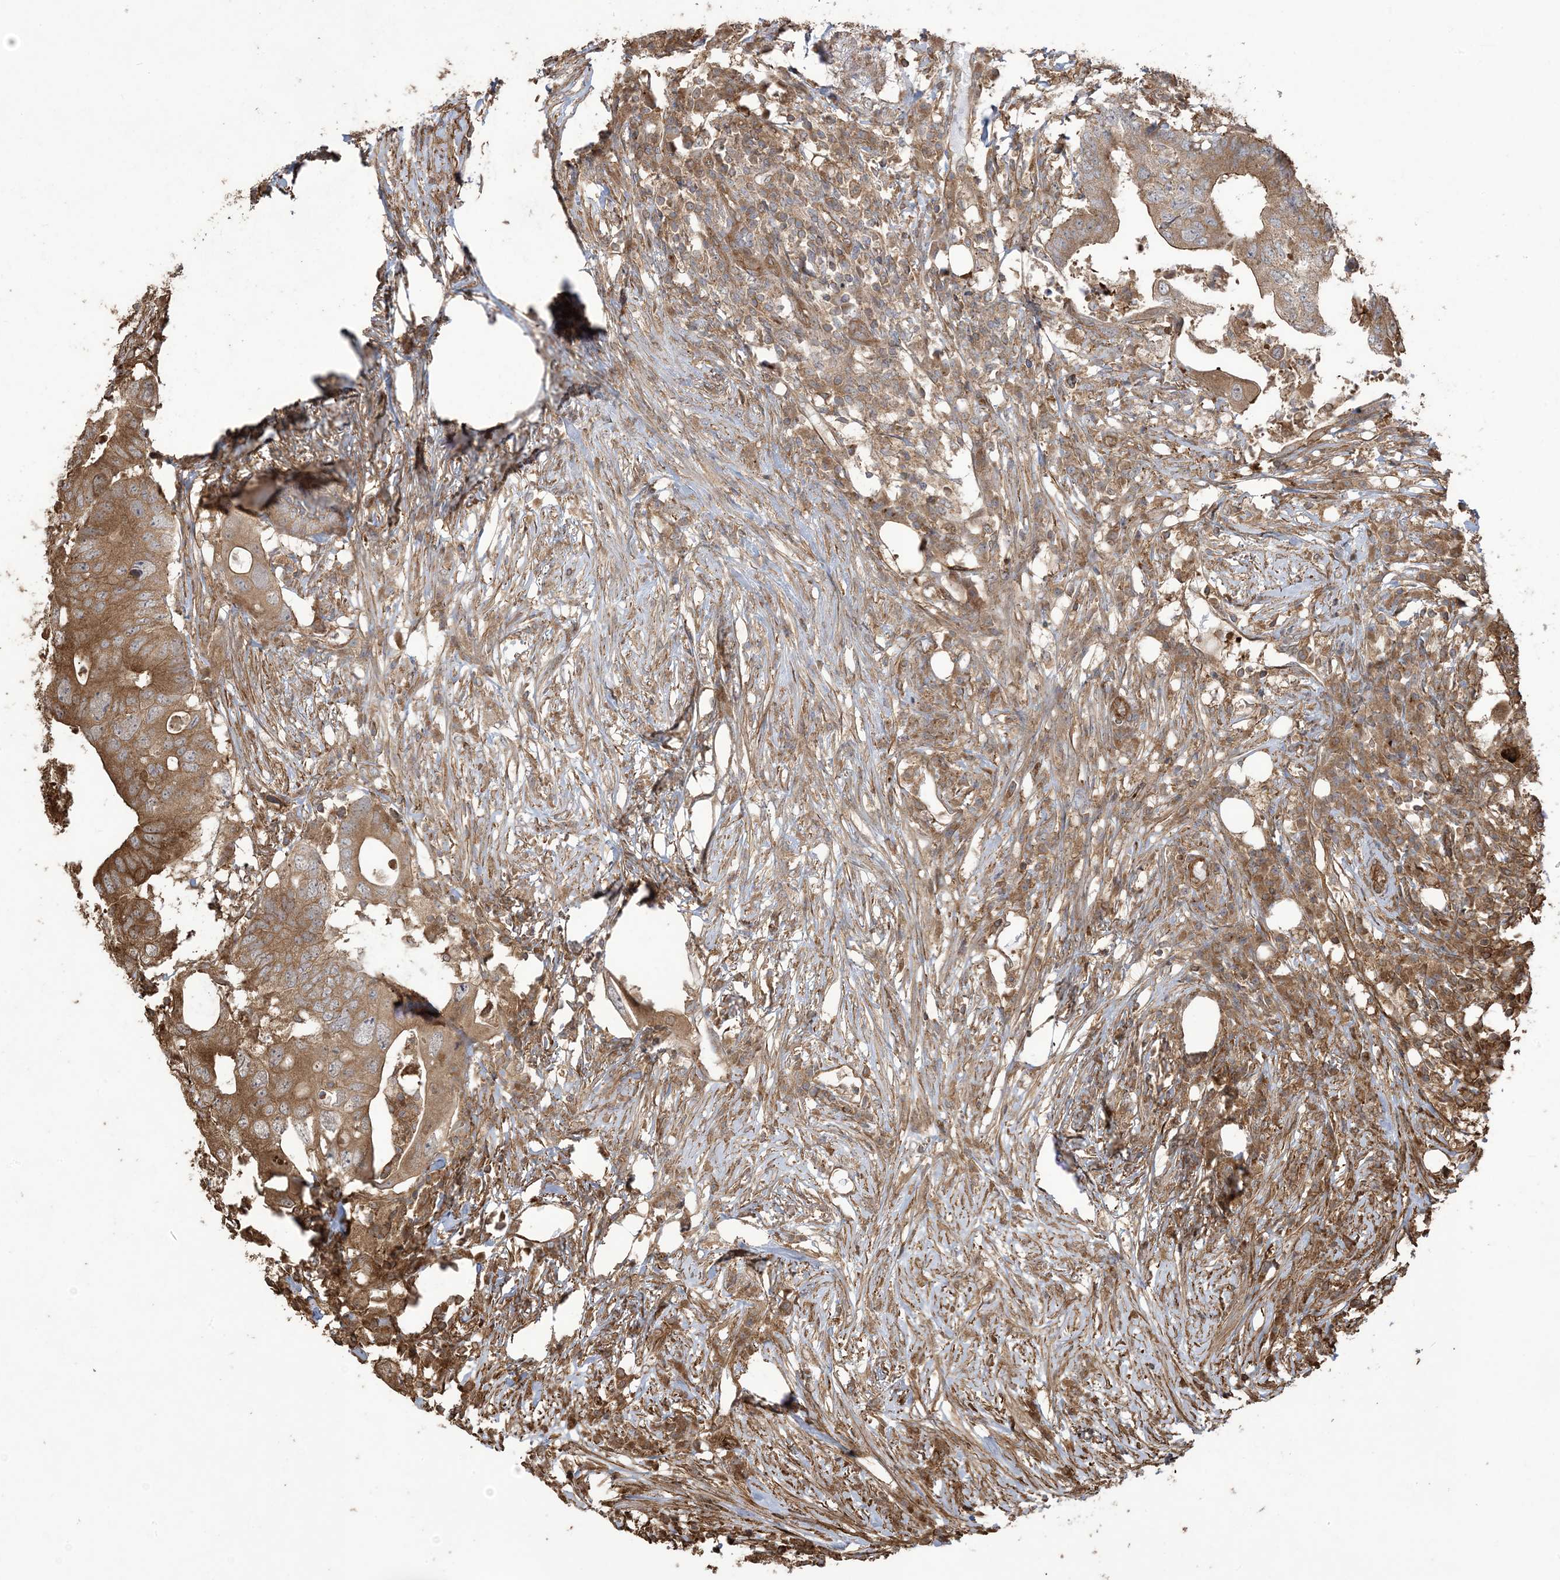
{"staining": {"intensity": "moderate", "quantity": ">75%", "location": "cytoplasmic/membranous"}, "tissue": "colorectal cancer", "cell_type": "Tumor cells", "image_type": "cancer", "snomed": [{"axis": "morphology", "description": "Adenocarcinoma, NOS"}, {"axis": "topography", "description": "Colon"}], "caption": "Protein staining exhibits moderate cytoplasmic/membranous staining in approximately >75% of tumor cells in colorectal adenocarcinoma.", "gene": "KLHL18", "patient": {"sex": "male", "age": 71}}